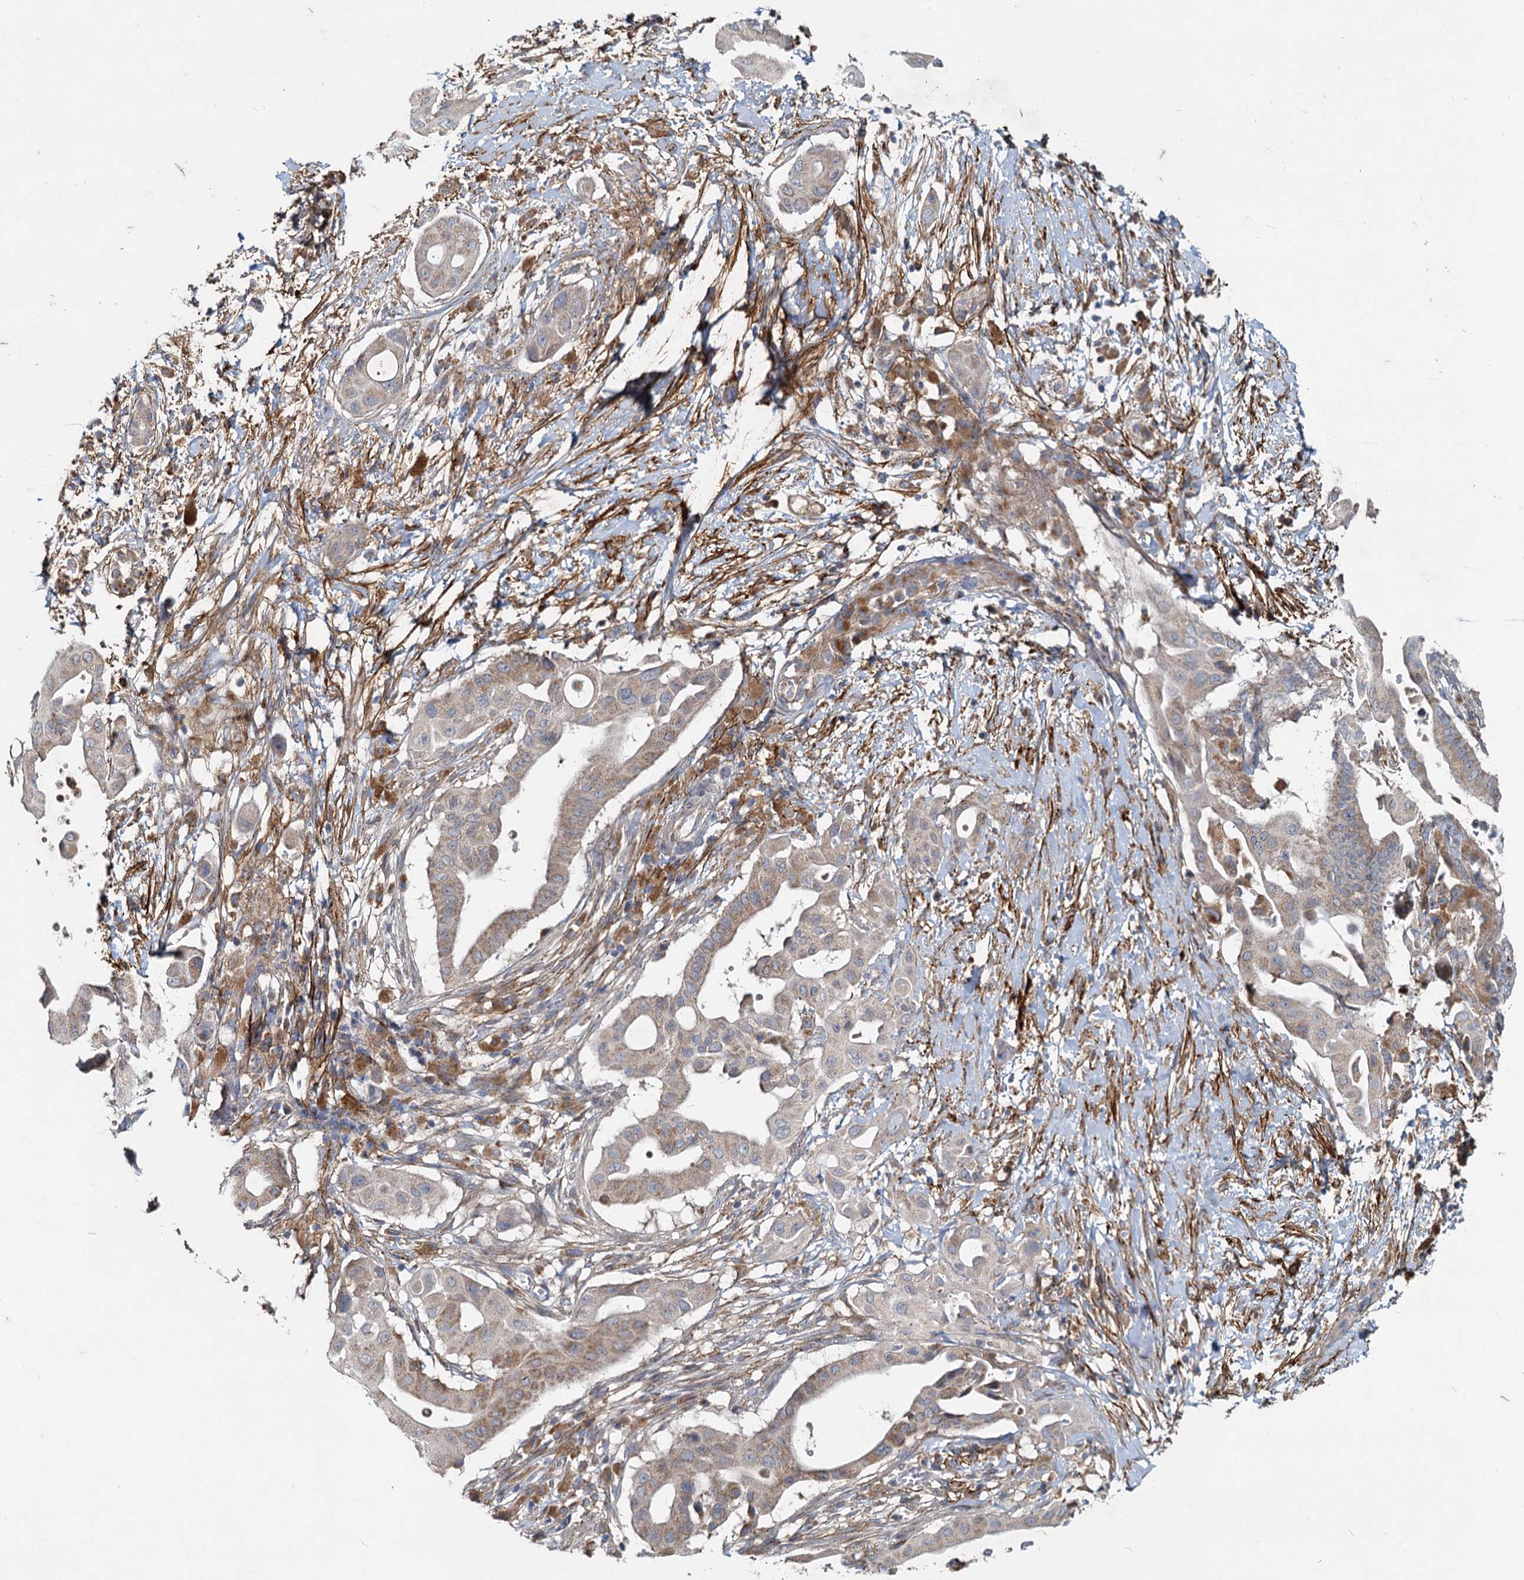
{"staining": {"intensity": "weak", "quantity": "25%-75%", "location": "cytoplasmic/membranous"}, "tissue": "pancreatic cancer", "cell_type": "Tumor cells", "image_type": "cancer", "snomed": [{"axis": "morphology", "description": "Adenocarcinoma, NOS"}, {"axis": "topography", "description": "Pancreas"}], "caption": "DAB immunohistochemical staining of pancreatic cancer shows weak cytoplasmic/membranous protein expression in about 25%-75% of tumor cells. (Brightfield microscopy of DAB IHC at high magnification).", "gene": "ADCY2", "patient": {"sex": "male", "age": 68}}